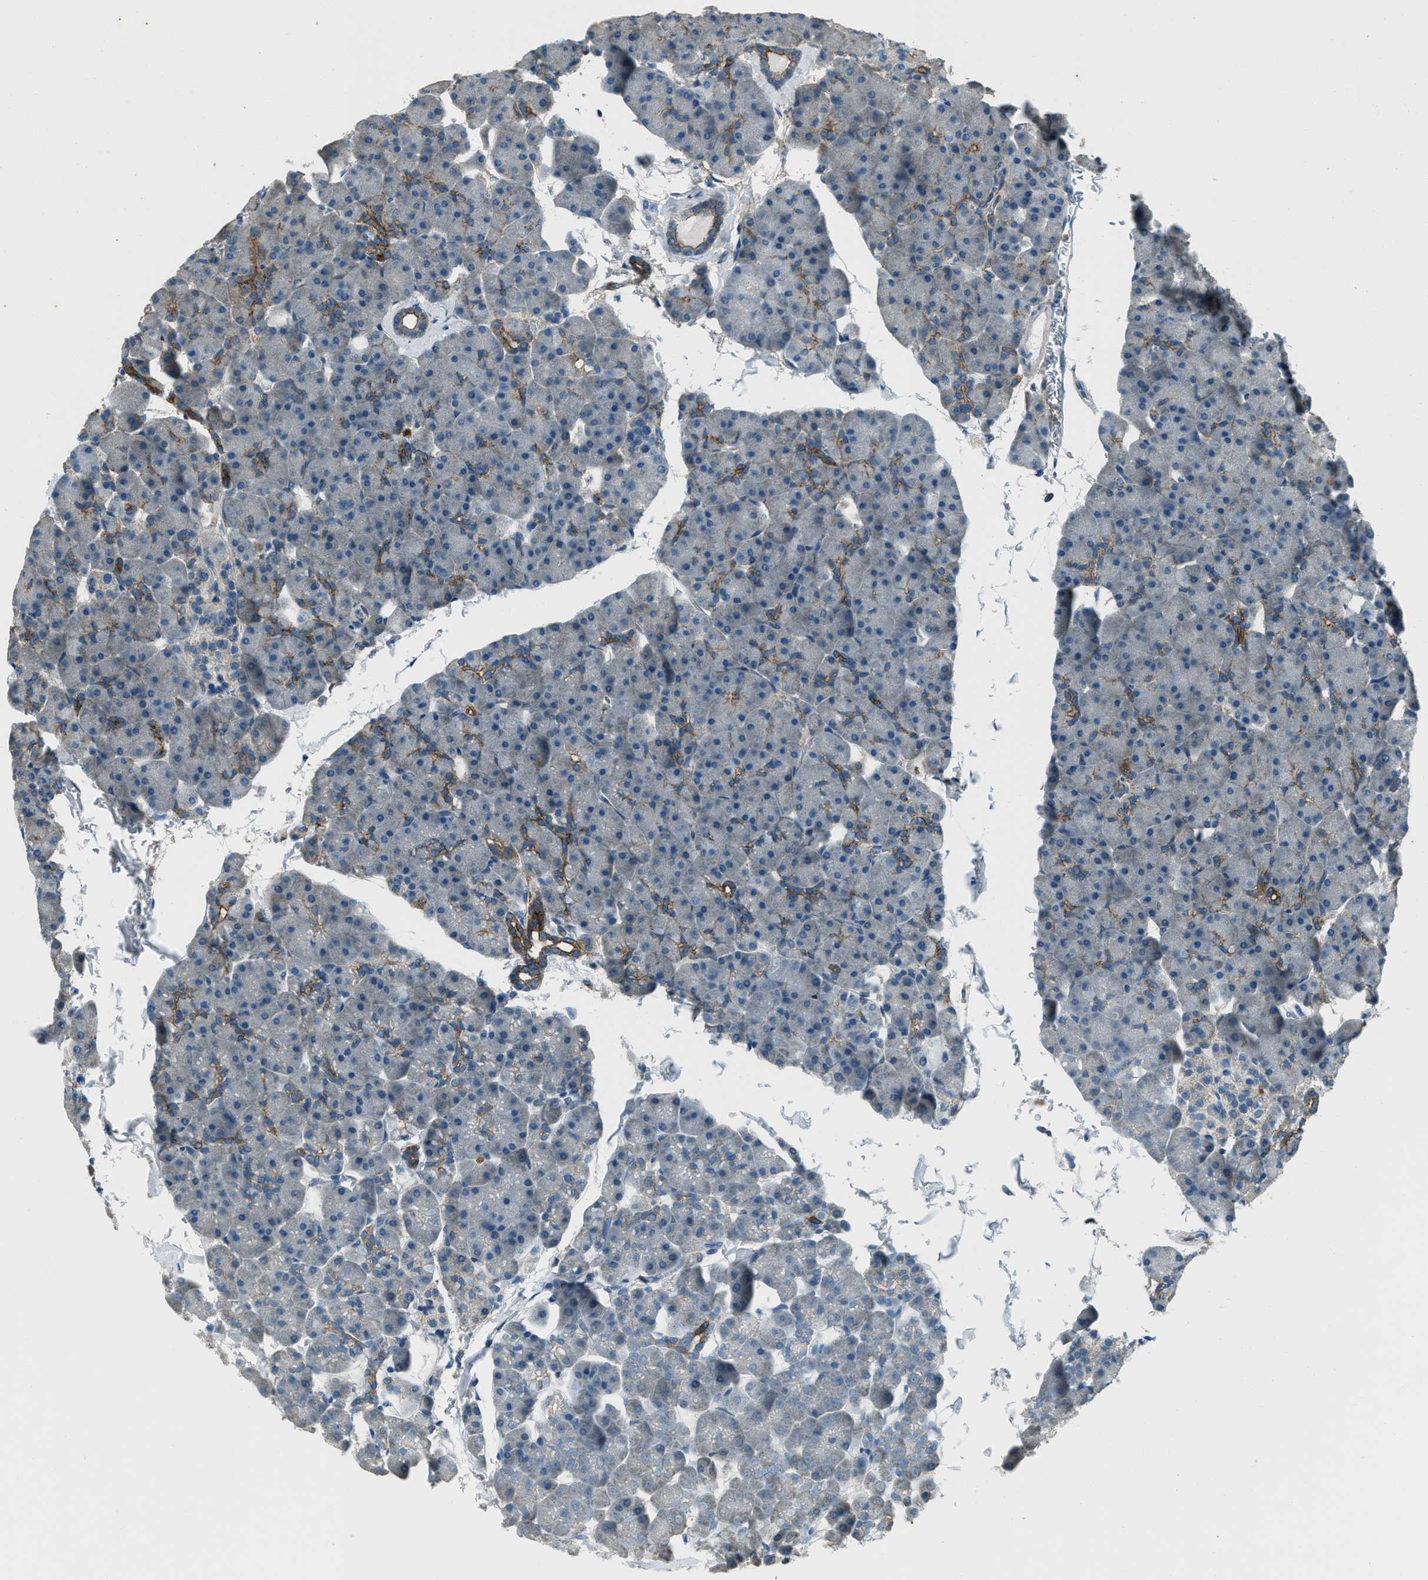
{"staining": {"intensity": "moderate", "quantity": "<25%", "location": "cytoplasmic/membranous"}, "tissue": "pancreas", "cell_type": "Exocrine glandular cells", "image_type": "normal", "snomed": [{"axis": "morphology", "description": "Normal tissue, NOS"}, {"axis": "topography", "description": "Pancreas"}], "caption": "Immunohistochemical staining of normal human pancreas reveals <25% levels of moderate cytoplasmic/membranous protein positivity in approximately <25% of exocrine glandular cells.", "gene": "SVIL", "patient": {"sex": "male", "age": 35}}